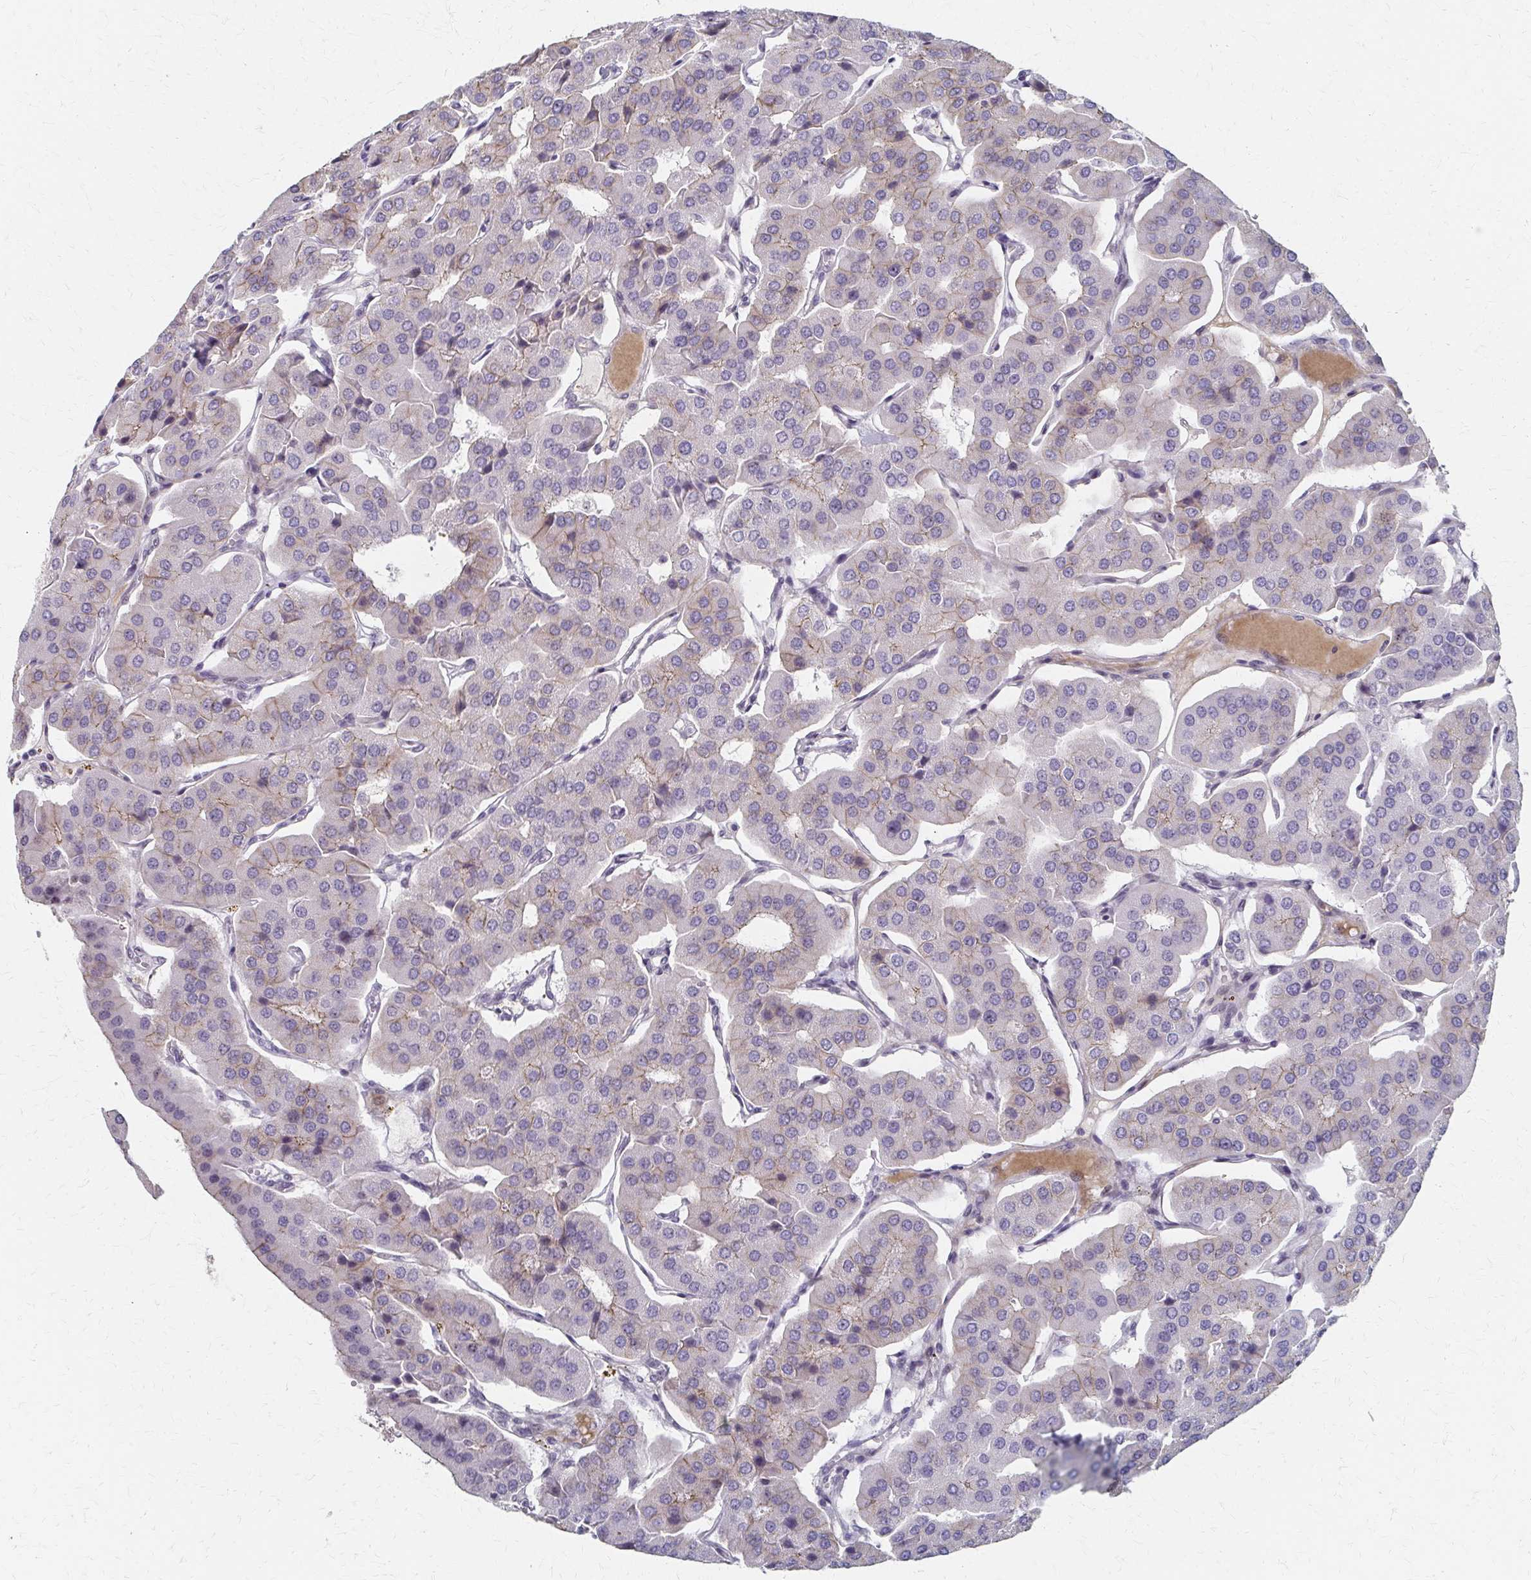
{"staining": {"intensity": "weak", "quantity": "<25%", "location": "cytoplasmic/membranous"}, "tissue": "parathyroid gland", "cell_type": "Glandular cells", "image_type": "normal", "snomed": [{"axis": "morphology", "description": "Normal tissue, NOS"}, {"axis": "morphology", "description": "Adenoma, NOS"}, {"axis": "topography", "description": "Parathyroid gland"}], "caption": "High power microscopy micrograph of an IHC image of normal parathyroid gland, revealing no significant expression in glandular cells.", "gene": "PES1", "patient": {"sex": "female", "age": 86}}